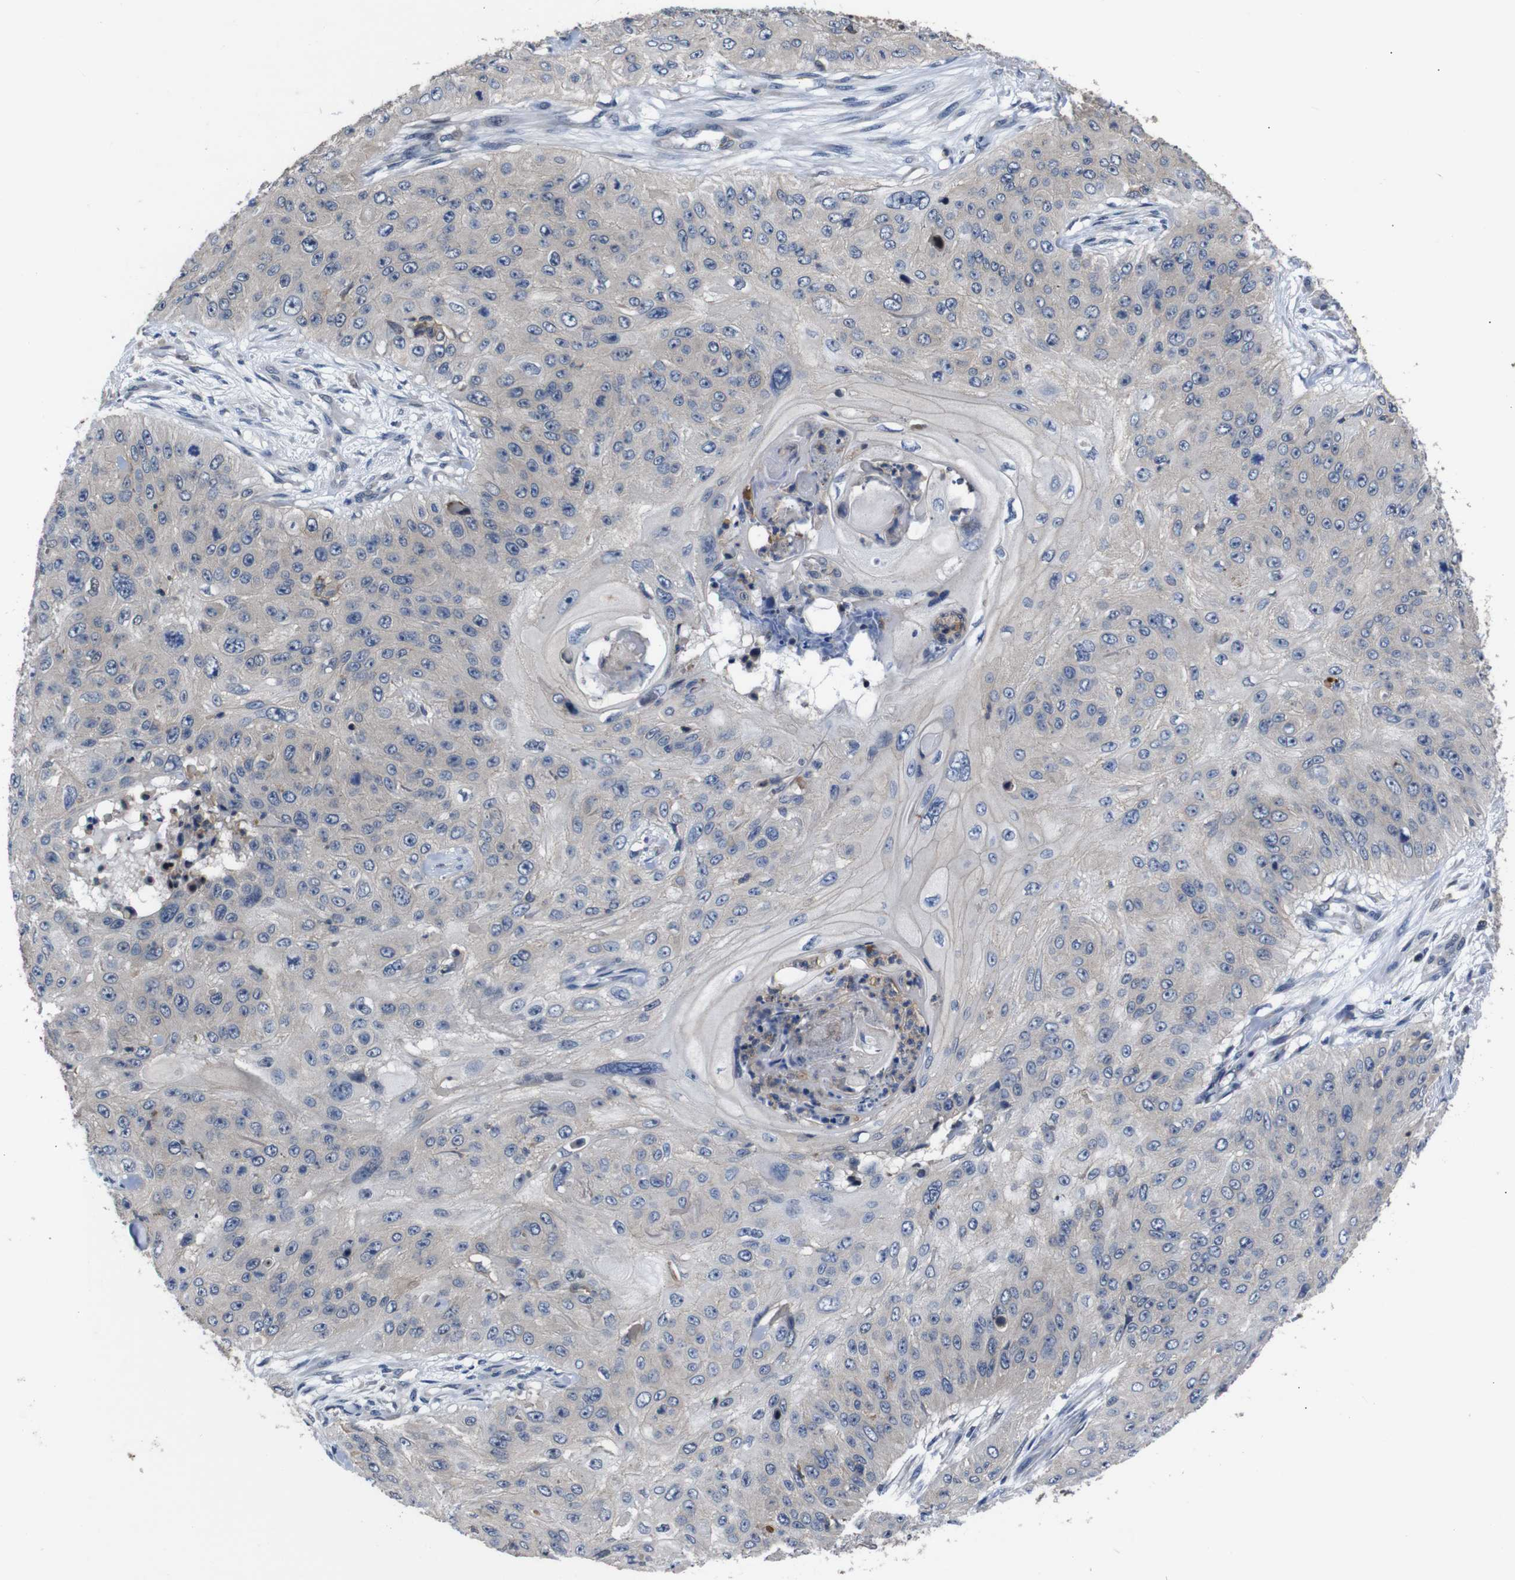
{"staining": {"intensity": "weak", "quantity": "<25%", "location": "cytoplasmic/membranous"}, "tissue": "skin cancer", "cell_type": "Tumor cells", "image_type": "cancer", "snomed": [{"axis": "morphology", "description": "Squamous cell carcinoma, NOS"}, {"axis": "topography", "description": "Skin"}], "caption": "Immunohistochemical staining of human squamous cell carcinoma (skin) displays no significant expression in tumor cells. Brightfield microscopy of immunohistochemistry (IHC) stained with DAB (brown) and hematoxylin (blue), captured at high magnification.", "gene": "BRWD3", "patient": {"sex": "female", "age": 80}}